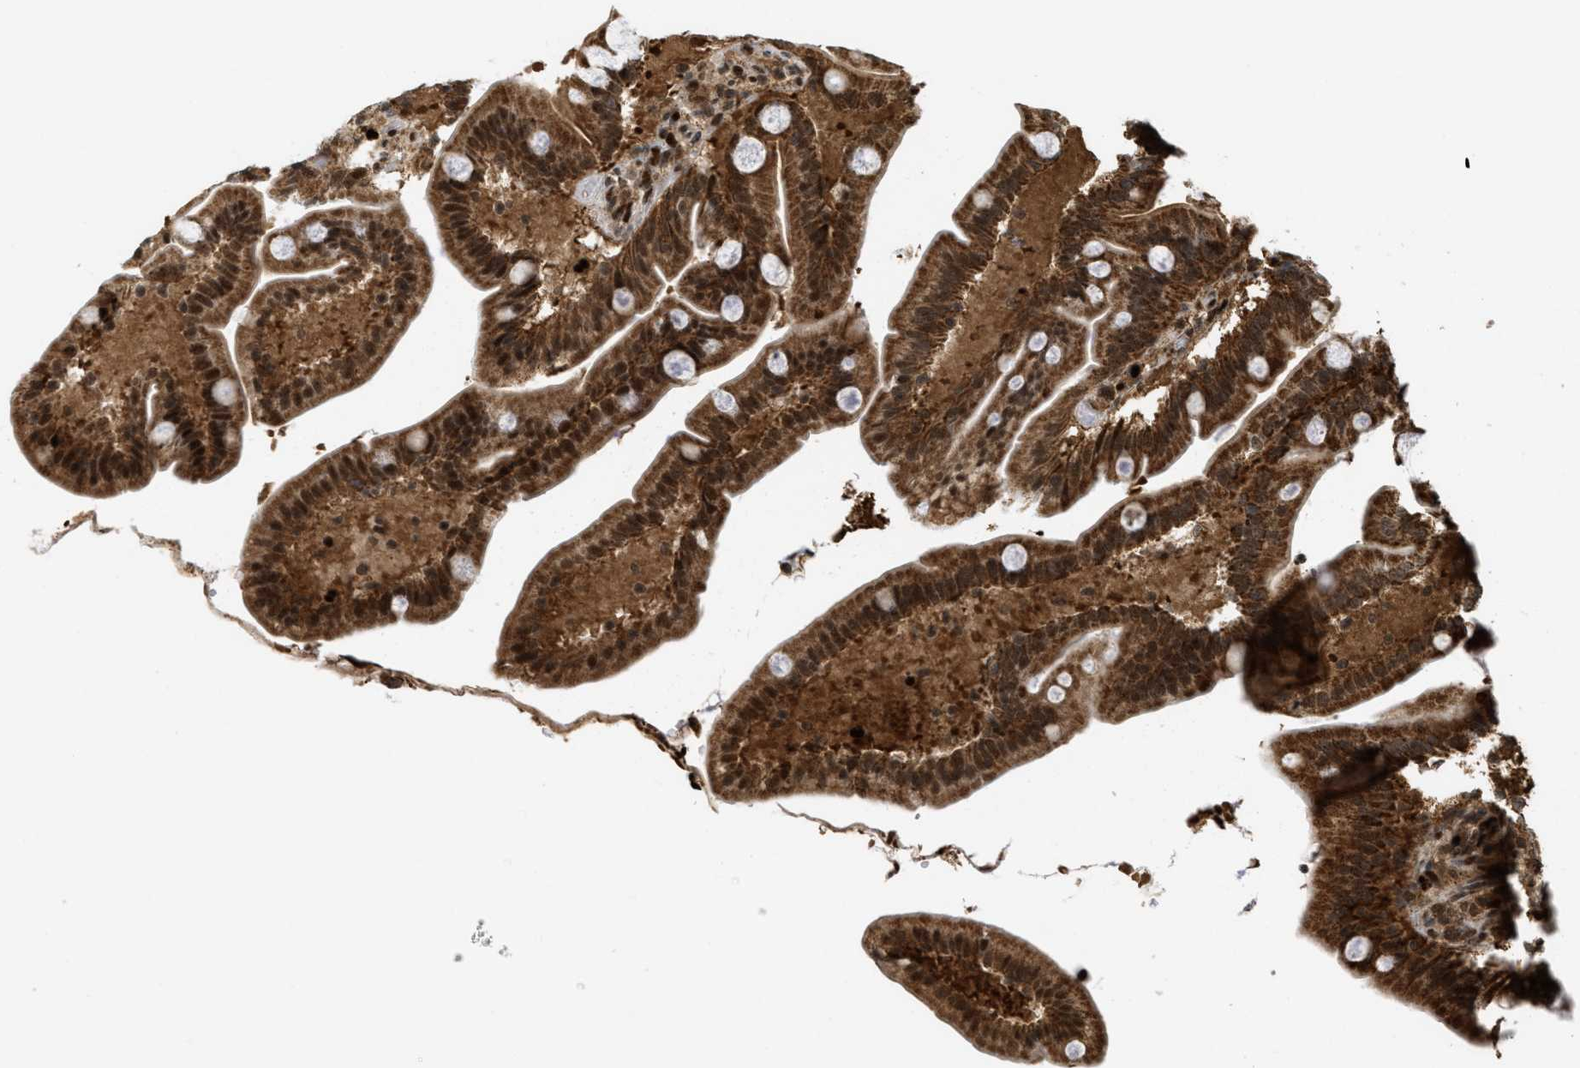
{"staining": {"intensity": "strong", "quantity": ">75%", "location": "cytoplasmic/membranous,nuclear"}, "tissue": "duodenum", "cell_type": "Glandular cells", "image_type": "normal", "snomed": [{"axis": "morphology", "description": "Normal tissue, NOS"}, {"axis": "topography", "description": "Duodenum"}], "caption": "Duodenum stained for a protein reveals strong cytoplasmic/membranous,nuclear positivity in glandular cells.", "gene": "TLK1", "patient": {"sex": "male", "age": 54}}